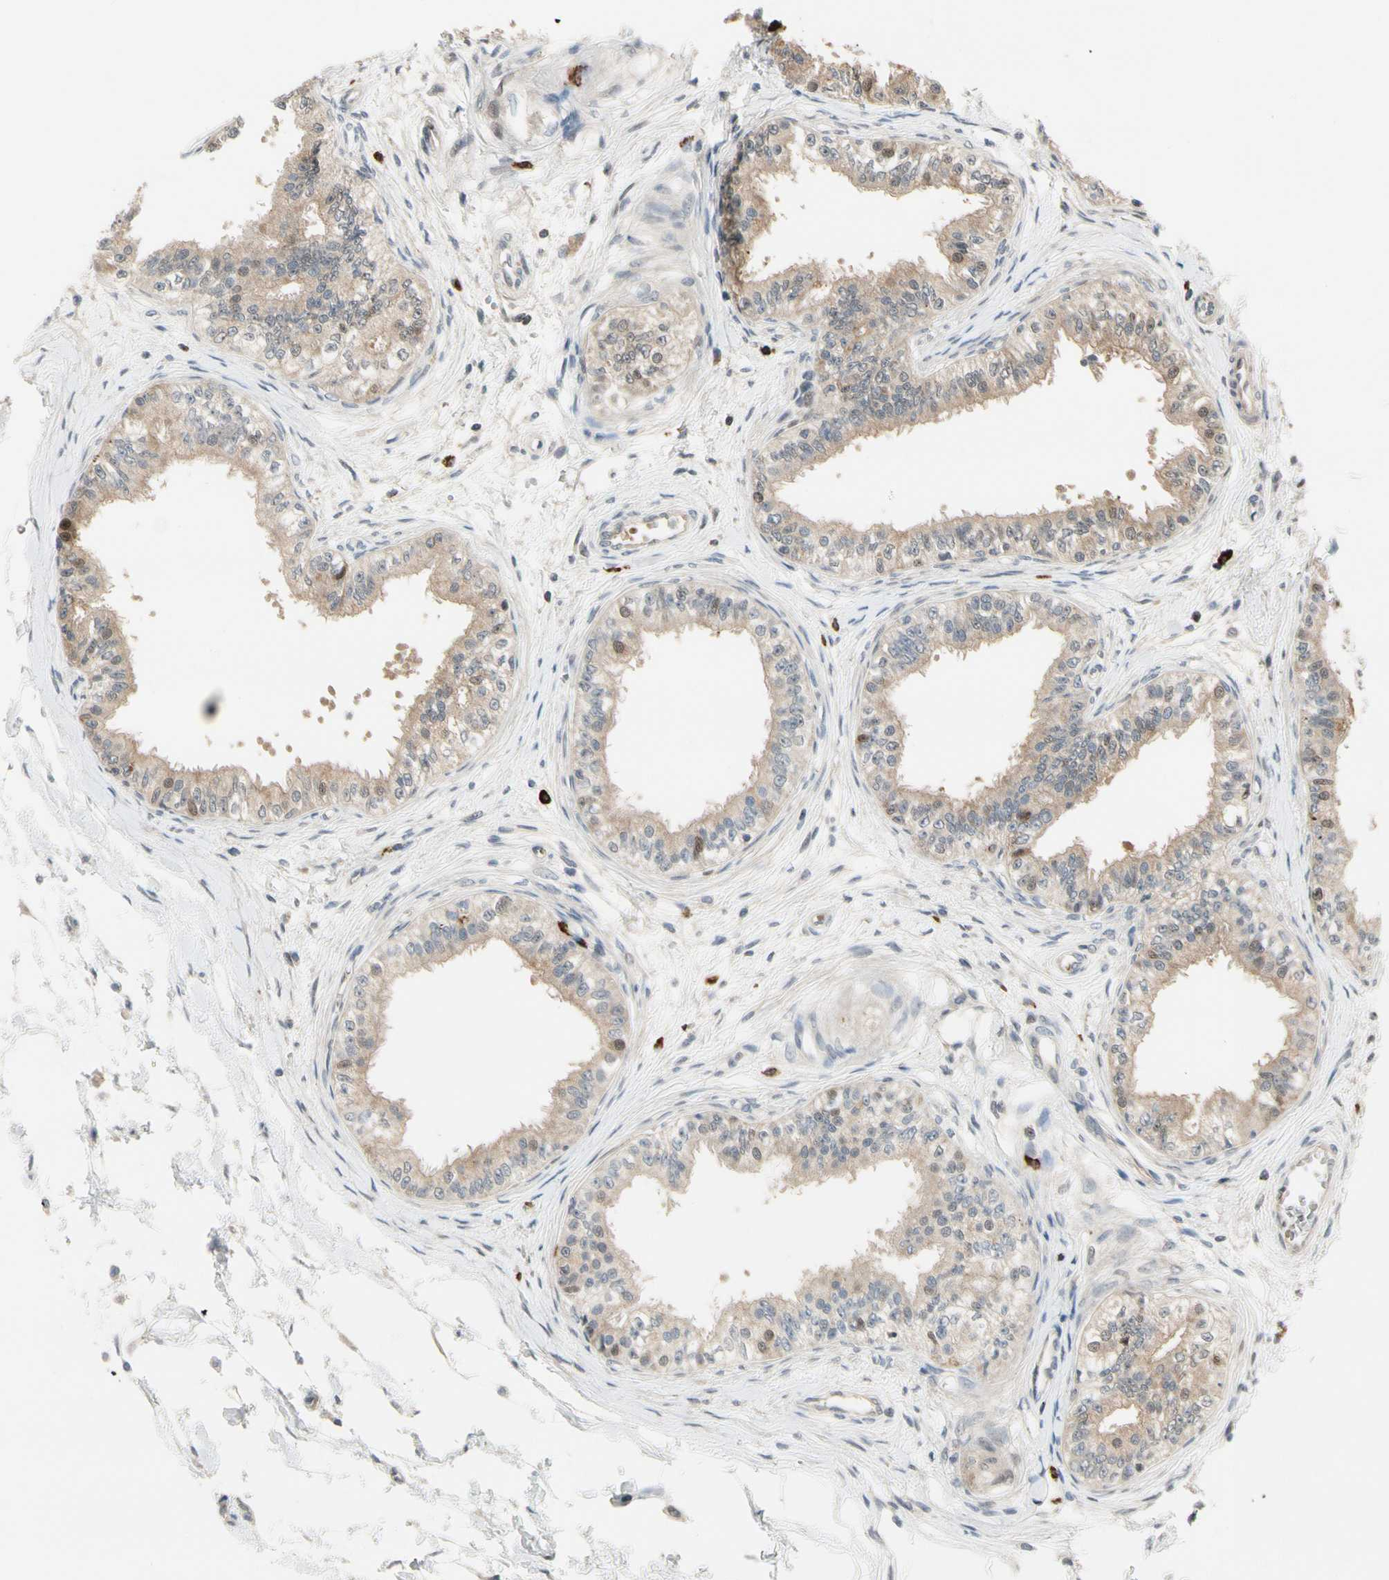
{"staining": {"intensity": "moderate", "quantity": "25%-75%", "location": "cytoplasmic/membranous,nuclear"}, "tissue": "epididymis", "cell_type": "Glandular cells", "image_type": "normal", "snomed": [{"axis": "morphology", "description": "Normal tissue, NOS"}, {"axis": "morphology", "description": "Adenocarcinoma, metastatic, NOS"}, {"axis": "topography", "description": "Testis"}, {"axis": "topography", "description": "Epididymis"}], "caption": "The immunohistochemical stain highlights moderate cytoplasmic/membranous,nuclear positivity in glandular cells of unremarkable epididymis. (DAB IHC with brightfield microscopy, high magnification).", "gene": "EVC", "patient": {"sex": "male", "age": 26}}